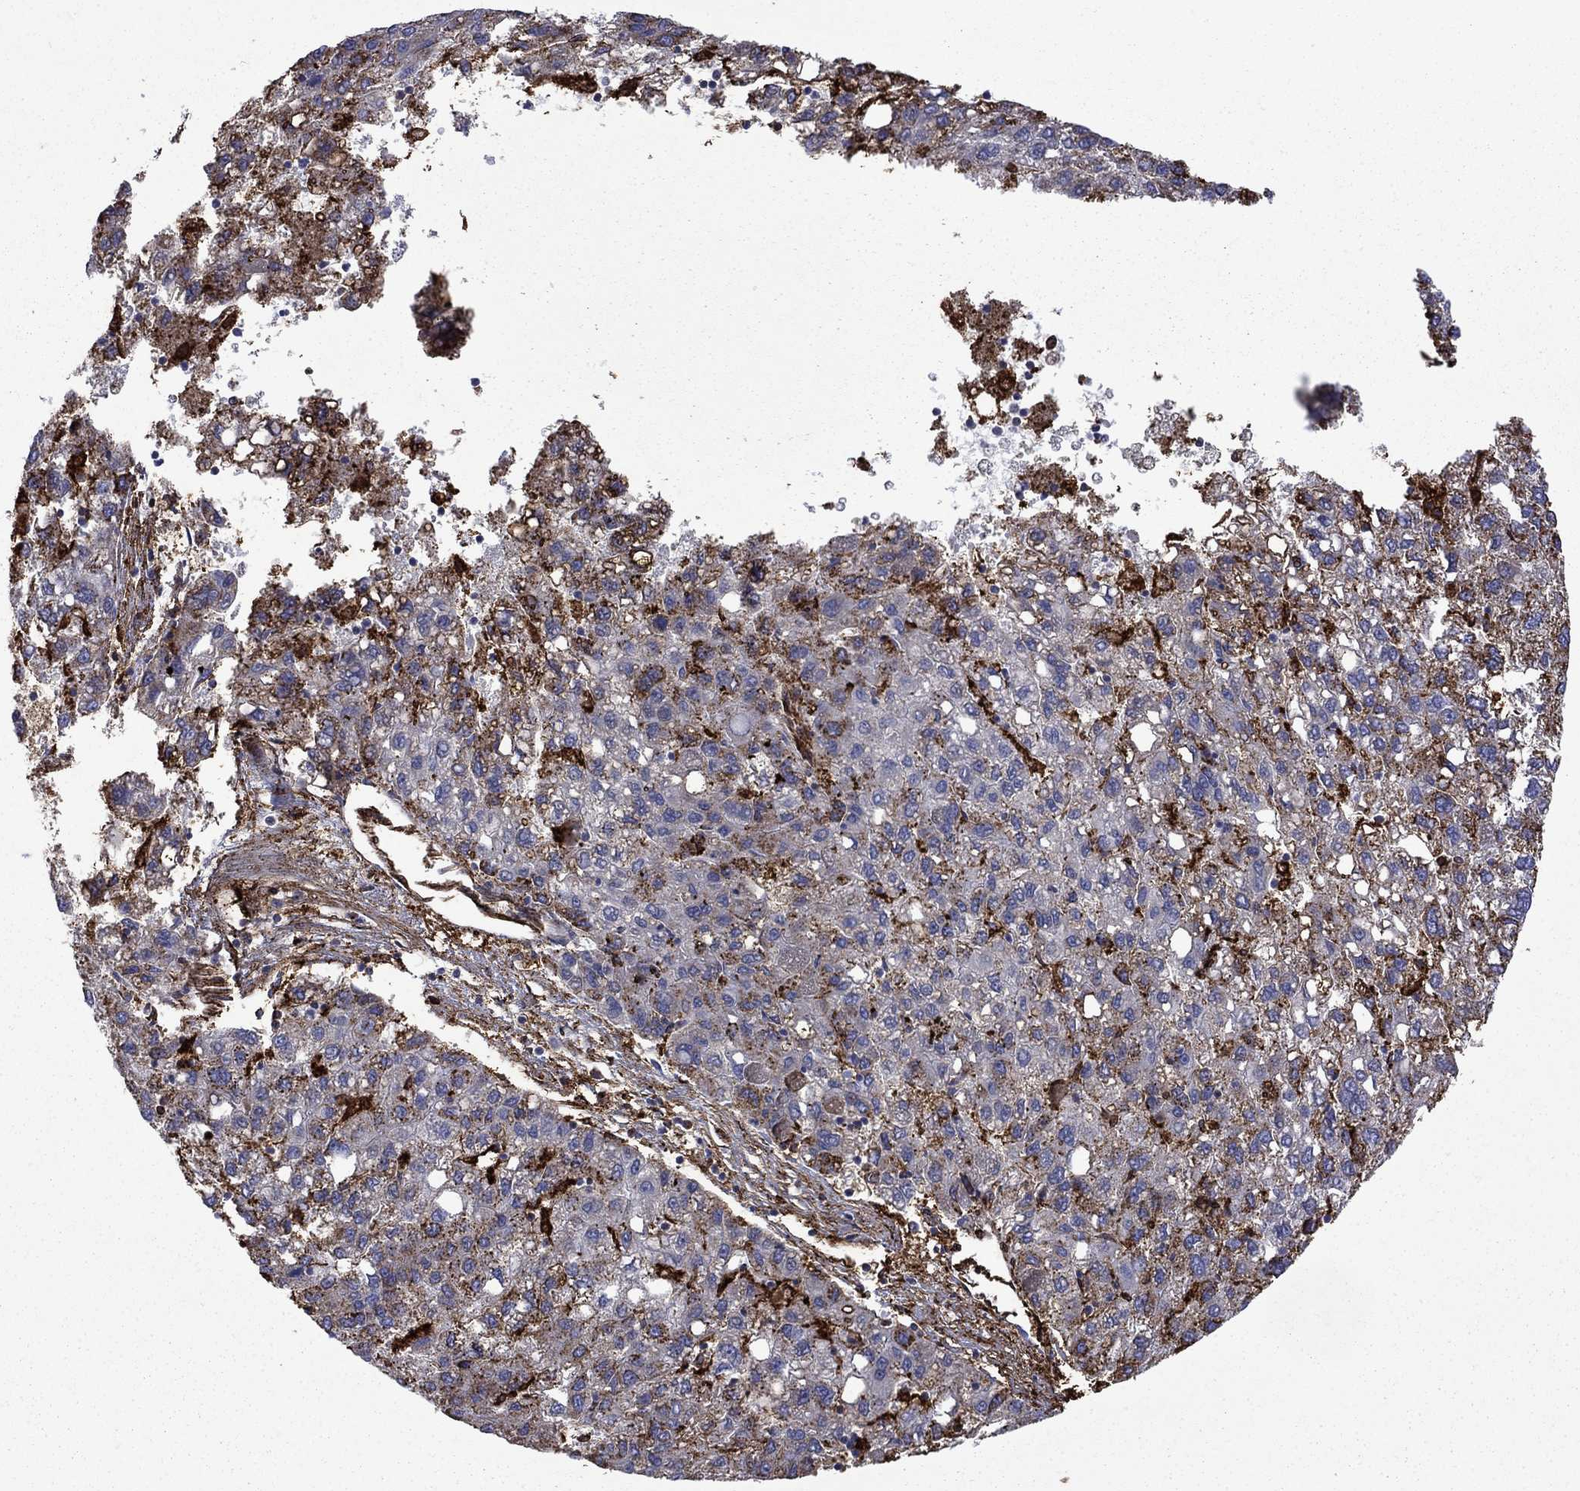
{"staining": {"intensity": "moderate", "quantity": "25%-75%", "location": "cytoplasmic/membranous"}, "tissue": "liver cancer", "cell_type": "Tumor cells", "image_type": "cancer", "snomed": [{"axis": "morphology", "description": "Carcinoma, Hepatocellular, NOS"}, {"axis": "topography", "description": "Liver"}], "caption": "Liver hepatocellular carcinoma stained with a protein marker reveals moderate staining in tumor cells.", "gene": "PLAU", "patient": {"sex": "female", "age": 82}}